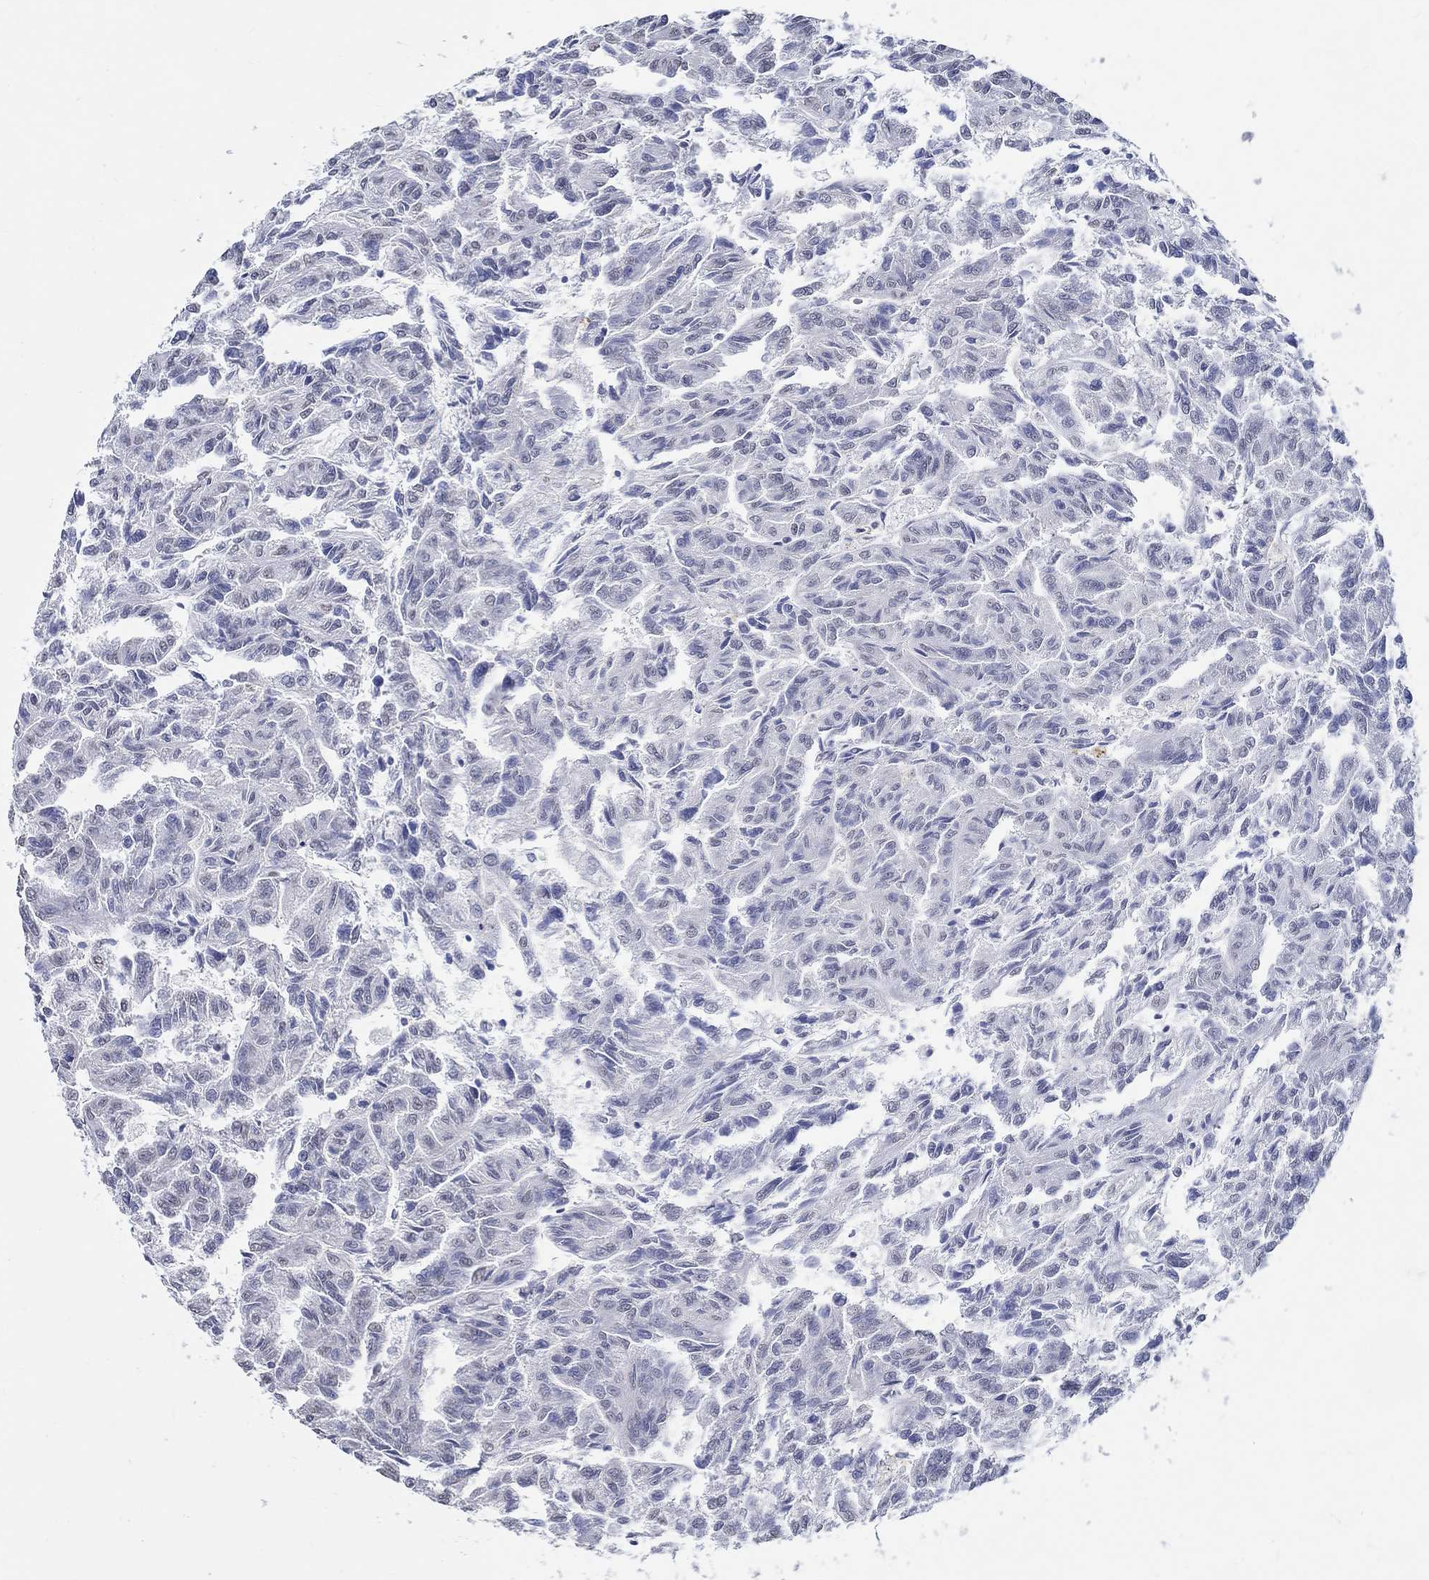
{"staining": {"intensity": "negative", "quantity": "none", "location": "none"}, "tissue": "renal cancer", "cell_type": "Tumor cells", "image_type": "cancer", "snomed": [{"axis": "morphology", "description": "Adenocarcinoma, NOS"}, {"axis": "topography", "description": "Kidney"}], "caption": "Tumor cells are negative for protein expression in human renal cancer (adenocarcinoma).", "gene": "PDE1B", "patient": {"sex": "male", "age": 79}}